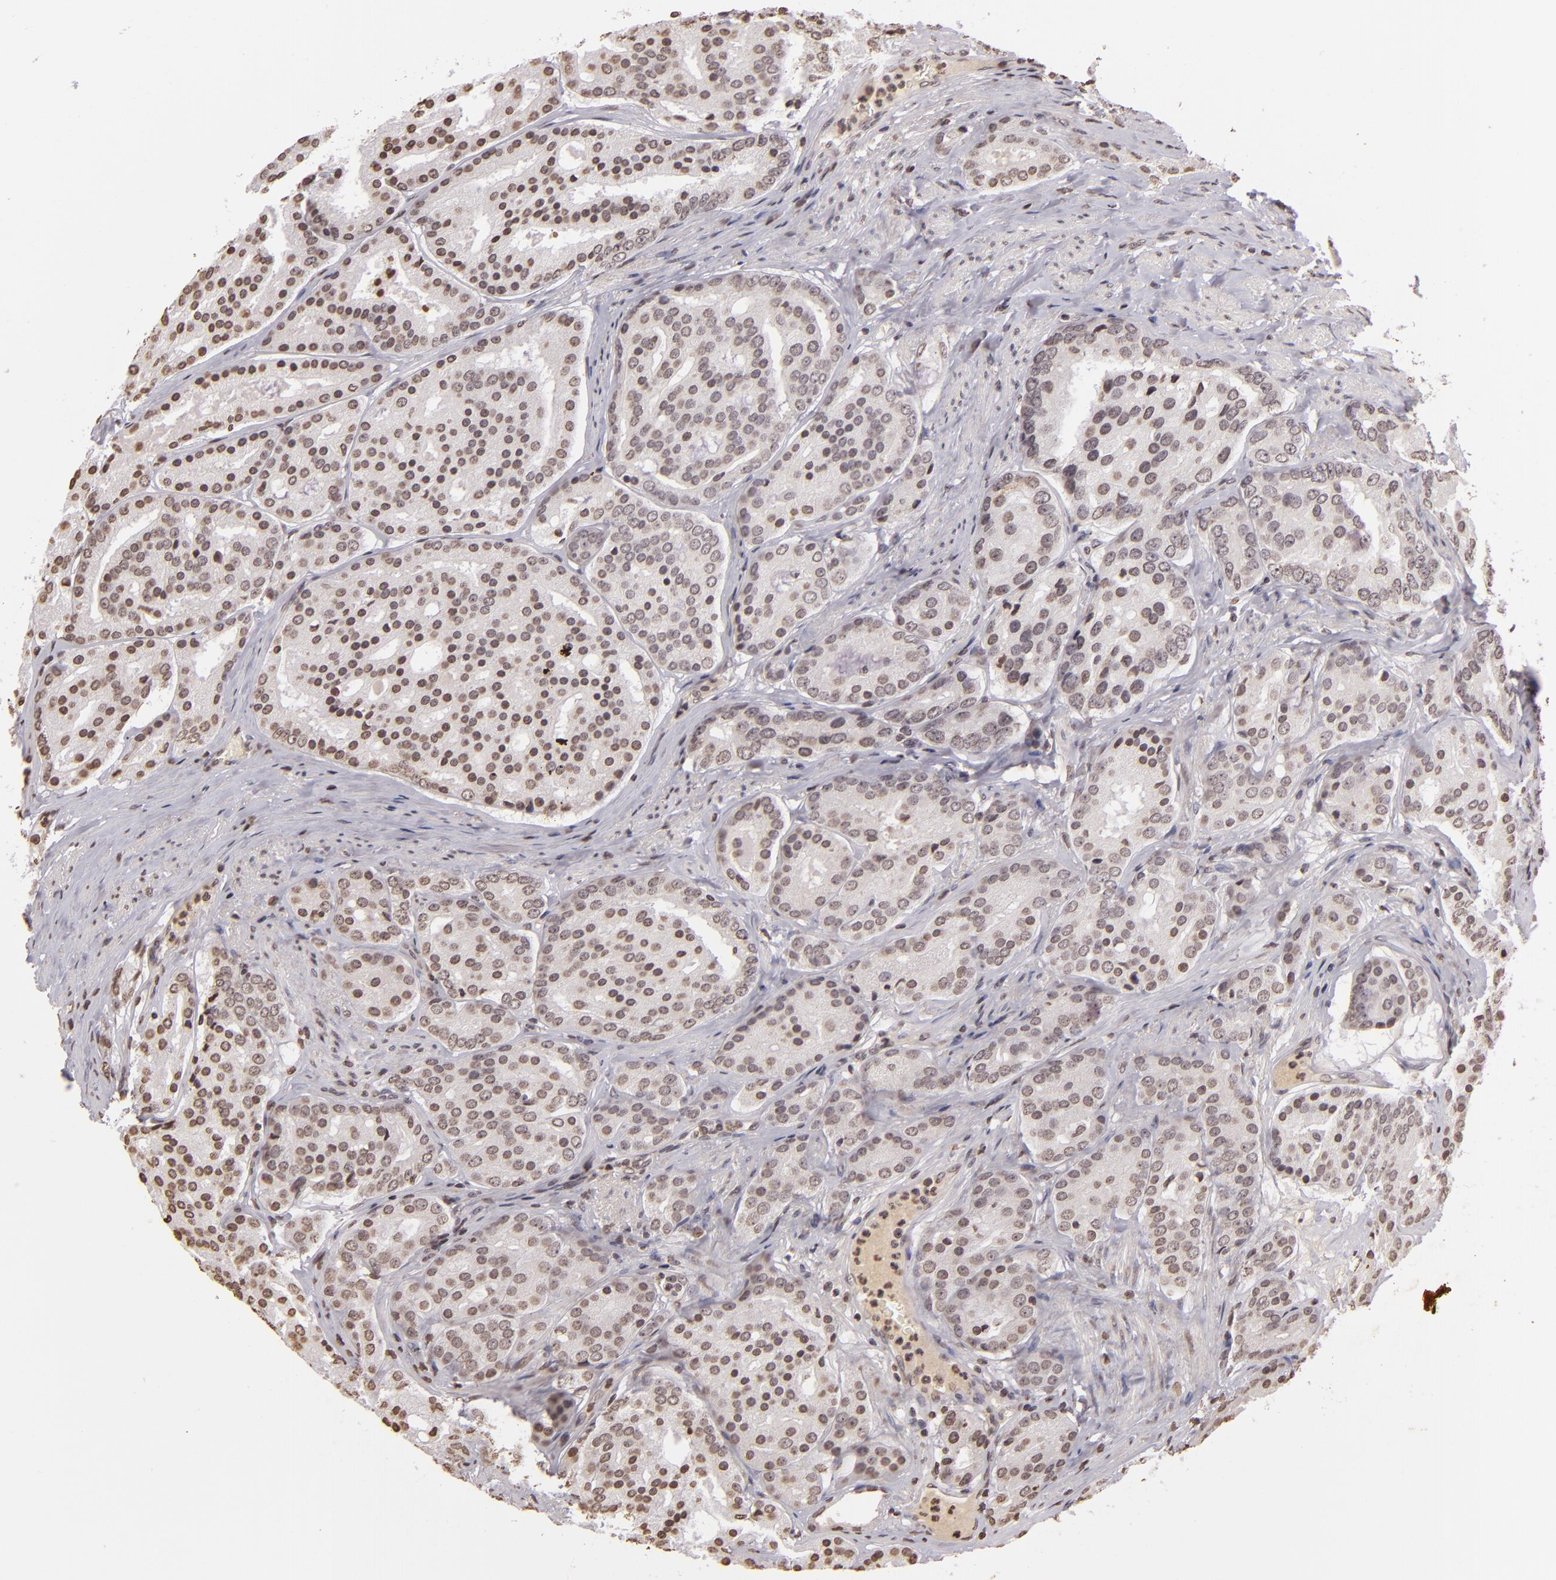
{"staining": {"intensity": "weak", "quantity": ">75%", "location": "nuclear"}, "tissue": "prostate cancer", "cell_type": "Tumor cells", "image_type": "cancer", "snomed": [{"axis": "morphology", "description": "Adenocarcinoma, High grade"}, {"axis": "topography", "description": "Prostate"}], "caption": "Immunohistochemical staining of human prostate high-grade adenocarcinoma demonstrates low levels of weak nuclear expression in approximately >75% of tumor cells.", "gene": "THRB", "patient": {"sex": "male", "age": 64}}